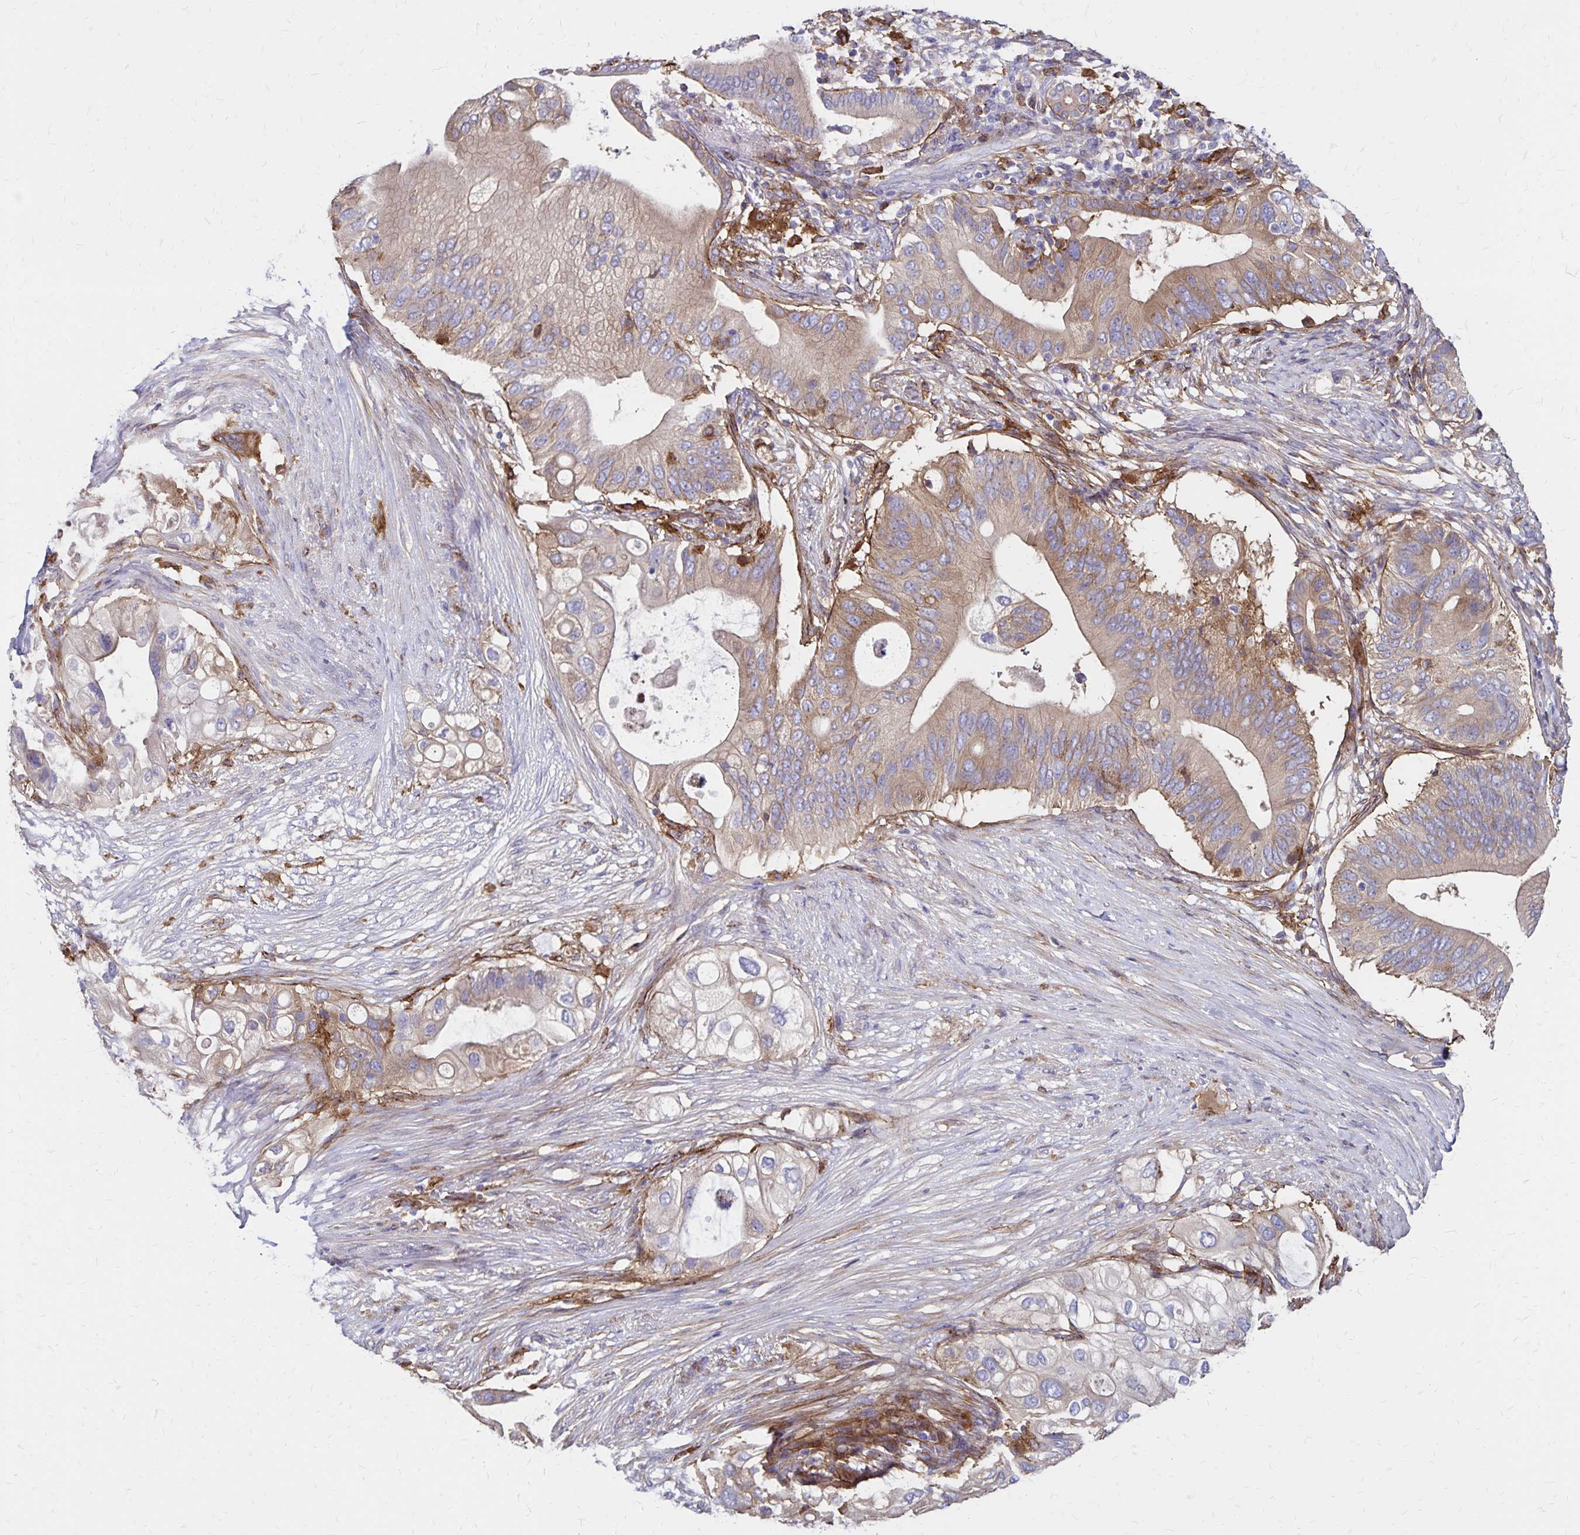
{"staining": {"intensity": "weak", "quantity": ">75%", "location": "cytoplasmic/membranous"}, "tissue": "pancreatic cancer", "cell_type": "Tumor cells", "image_type": "cancer", "snomed": [{"axis": "morphology", "description": "Adenocarcinoma, NOS"}, {"axis": "topography", "description": "Pancreas"}], "caption": "IHC of pancreatic cancer (adenocarcinoma) displays low levels of weak cytoplasmic/membranous staining in about >75% of tumor cells.", "gene": "TNS3", "patient": {"sex": "female", "age": 72}}